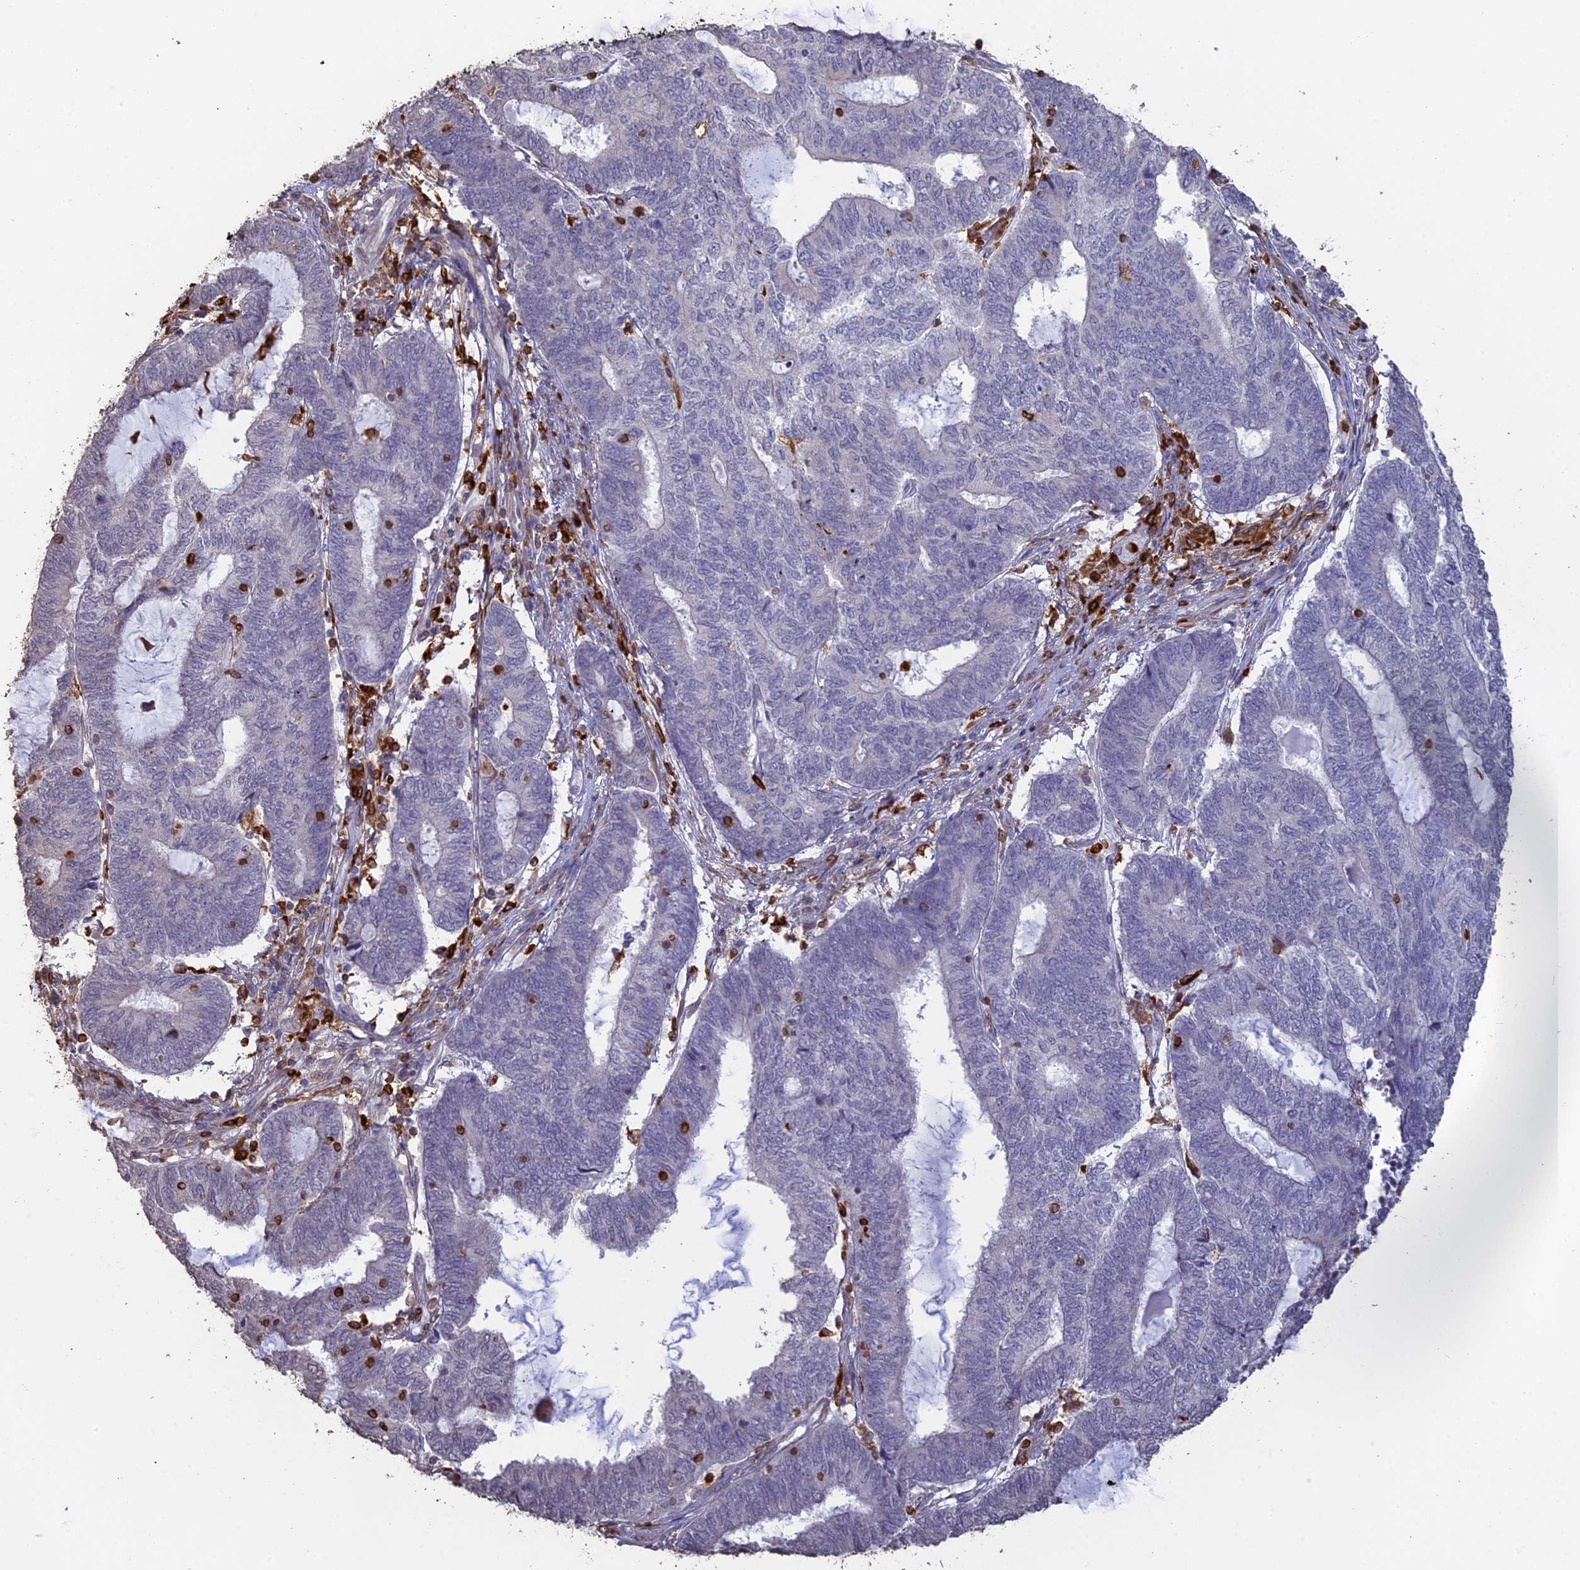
{"staining": {"intensity": "negative", "quantity": "none", "location": "none"}, "tissue": "endometrial cancer", "cell_type": "Tumor cells", "image_type": "cancer", "snomed": [{"axis": "morphology", "description": "Adenocarcinoma, NOS"}, {"axis": "topography", "description": "Uterus"}, {"axis": "topography", "description": "Endometrium"}], "caption": "This histopathology image is of adenocarcinoma (endometrial) stained with IHC to label a protein in brown with the nuclei are counter-stained blue. There is no expression in tumor cells. (Immunohistochemistry (ihc), brightfield microscopy, high magnification).", "gene": "APOBR", "patient": {"sex": "female", "age": 70}}